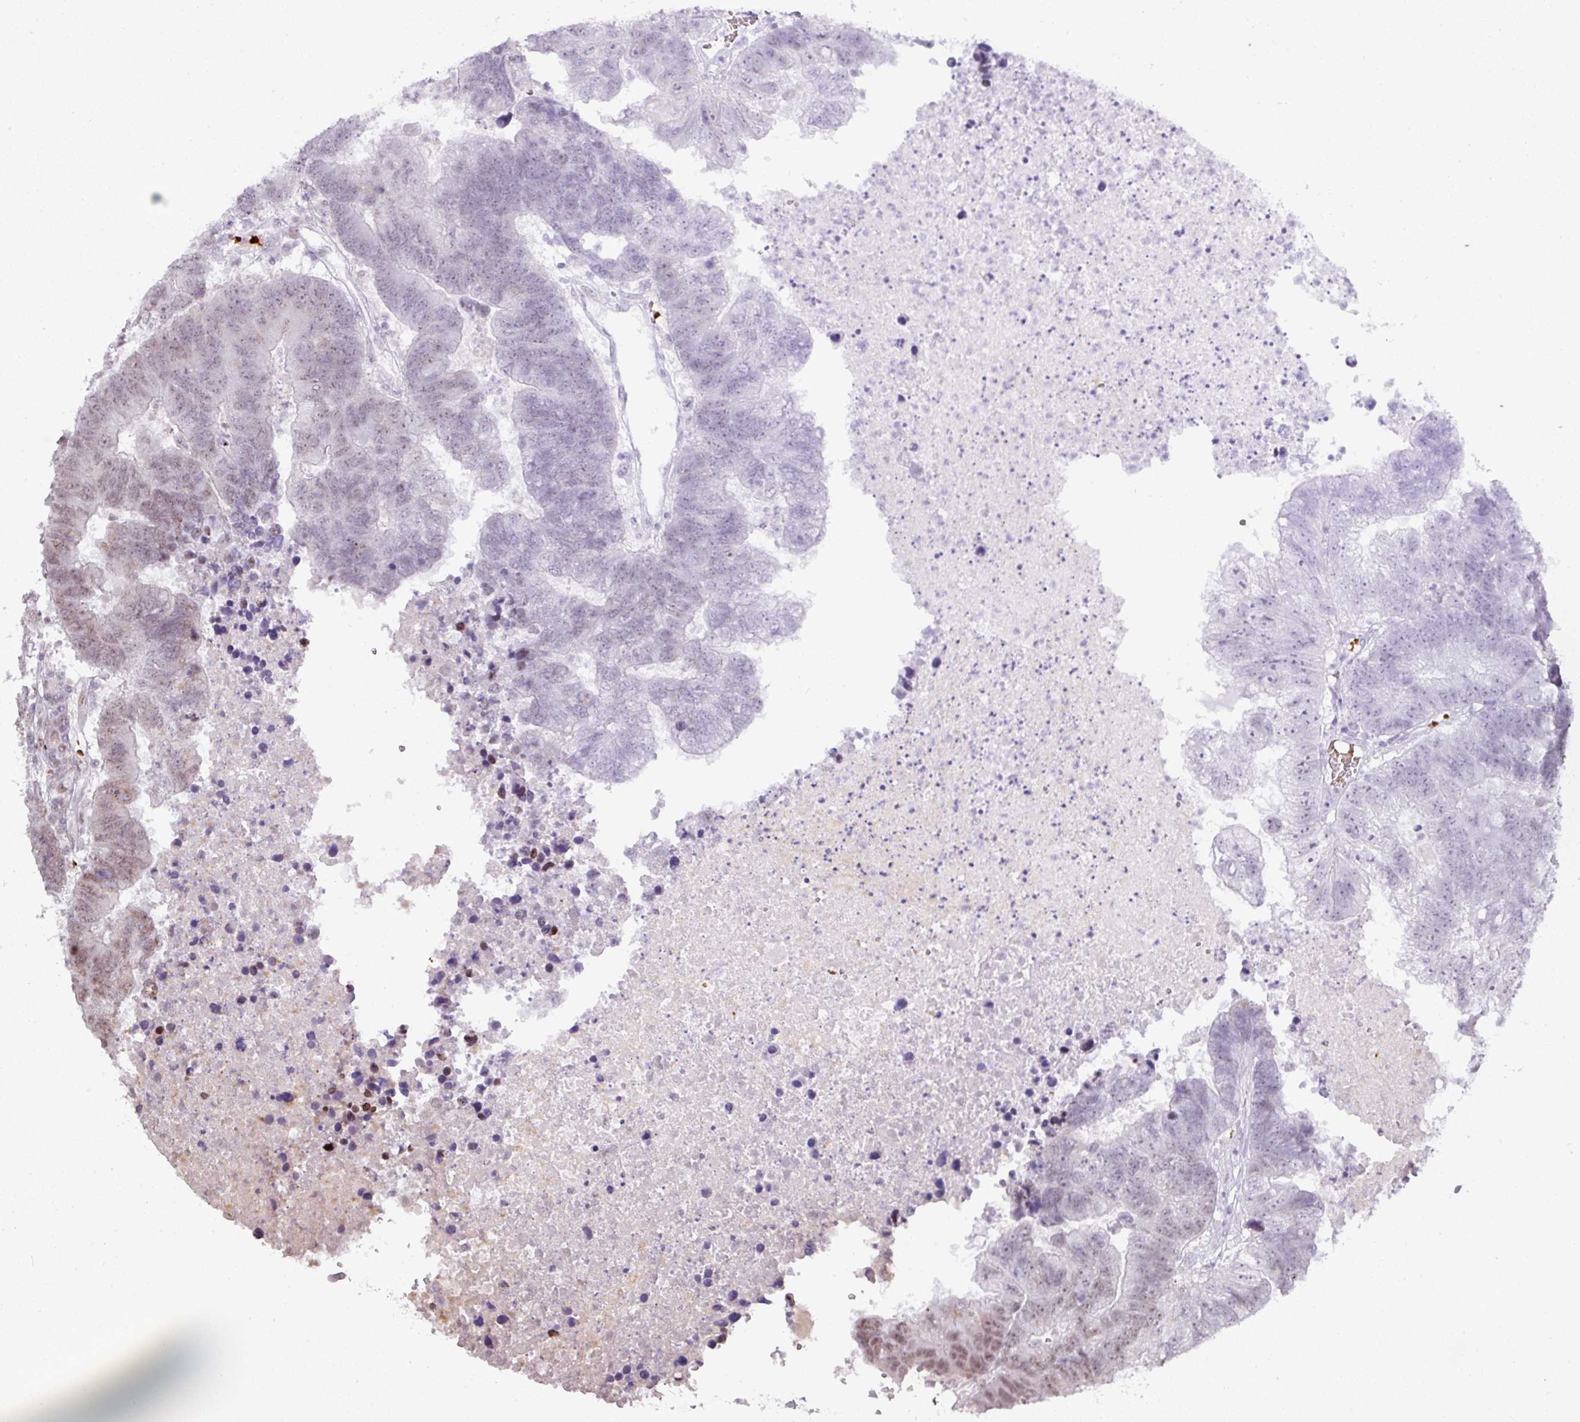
{"staining": {"intensity": "moderate", "quantity": "25%-75%", "location": "nuclear"}, "tissue": "colorectal cancer", "cell_type": "Tumor cells", "image_type": "cancer", "snomed": [{"axis": "morphology", "description": "Adenocarcinoma, NOS"}, {"axis": "topography", "description": "Colon"}], "caption": "Immunohistochemistry of human colorectal adenocarcinoma shows medium levels of moderate nuclear expression in about 25%-75% of tumor cells. (DAB (3,3'-diaminobenzidine) = brown stain, brightfield microscopy at high magnification).", "gene": "NEIL1", "patient": {"sex": "female", "age": 48}}